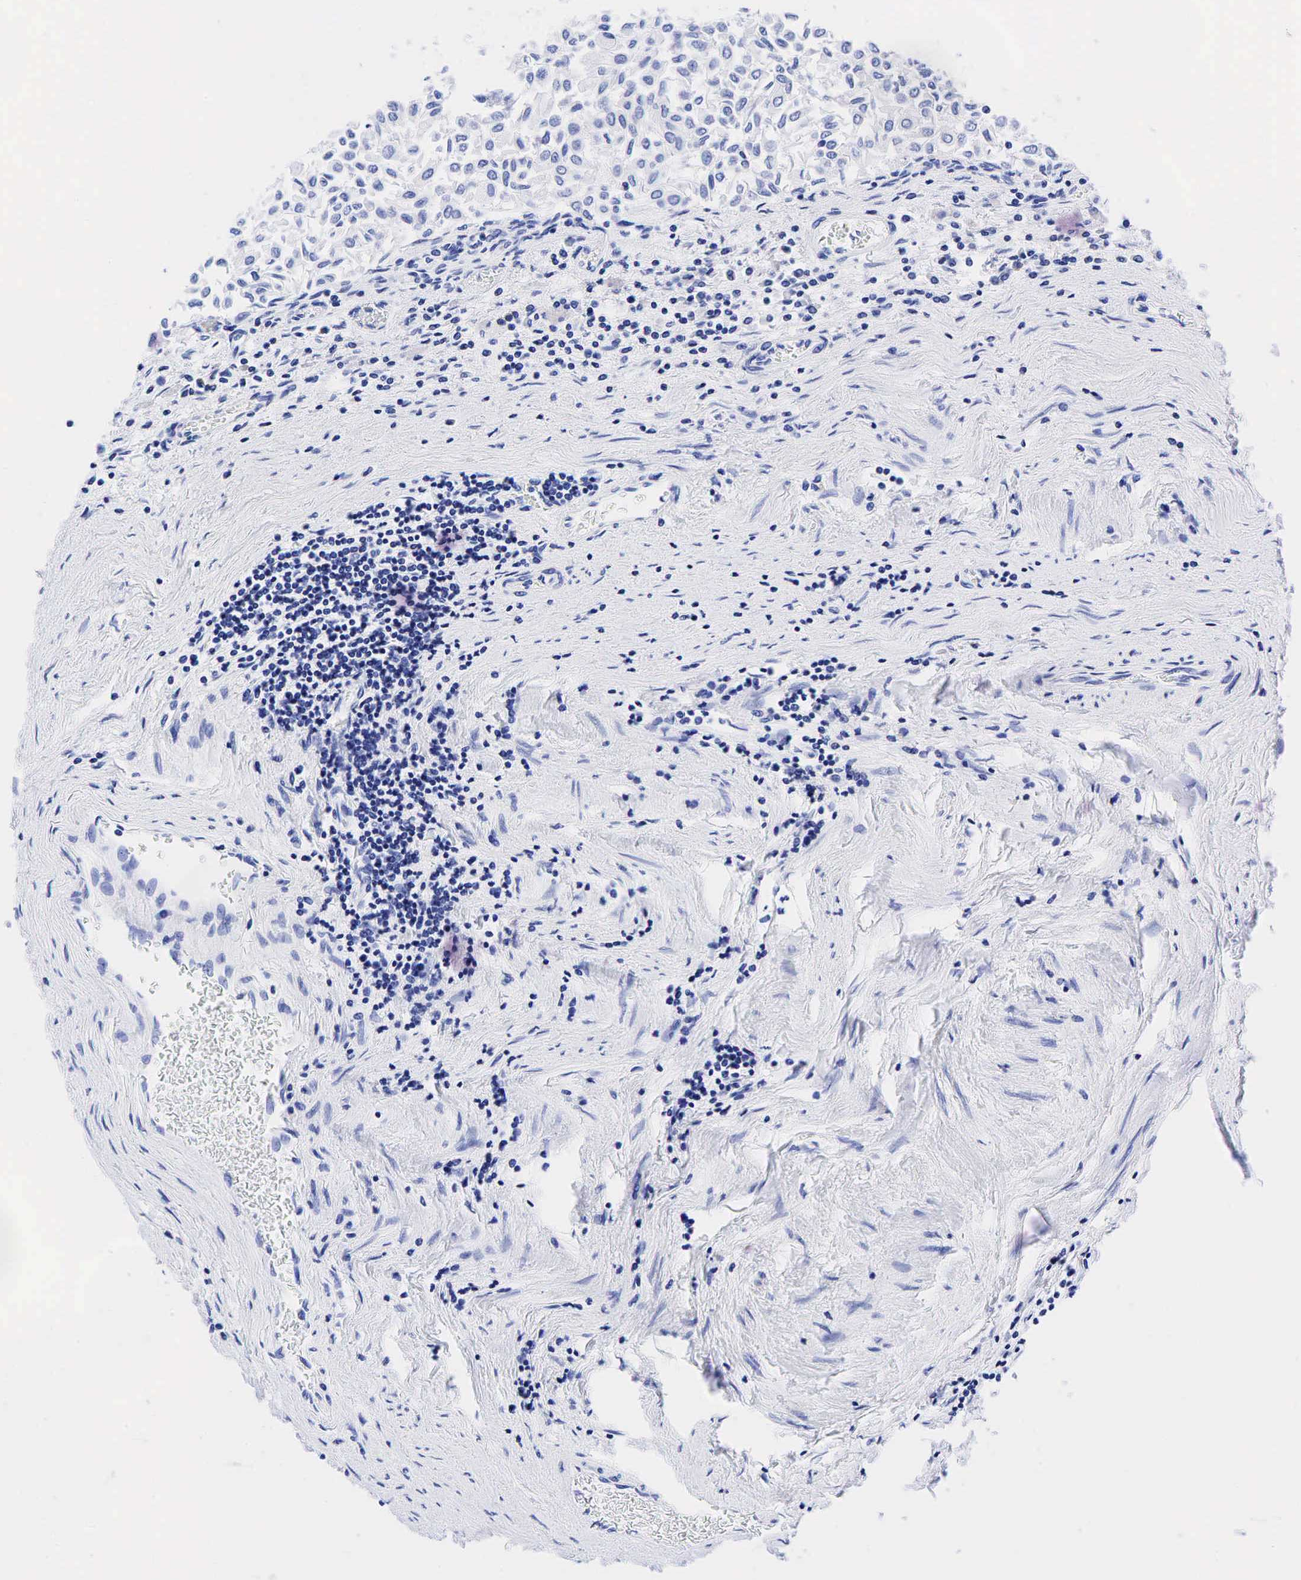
{"staining": {"intensity": "negative", "quantity": "none", "location": "none"}, "tissue": "urothelial cancer", "cell_type": "Tumor cells", "image_type": "cancer", "snomed": [{"axis": "morphology", "description": "Urothelial carcinoma, Low grade"}, {"axis": "topography", "description": "Urinary bladder"}], "caption": "Urothelial cancer was stained to show a protein in brown. There is no significant positivity in tumor cells.", "gene": "ESR1", "patient": {"sex": "male", "age": 64}}